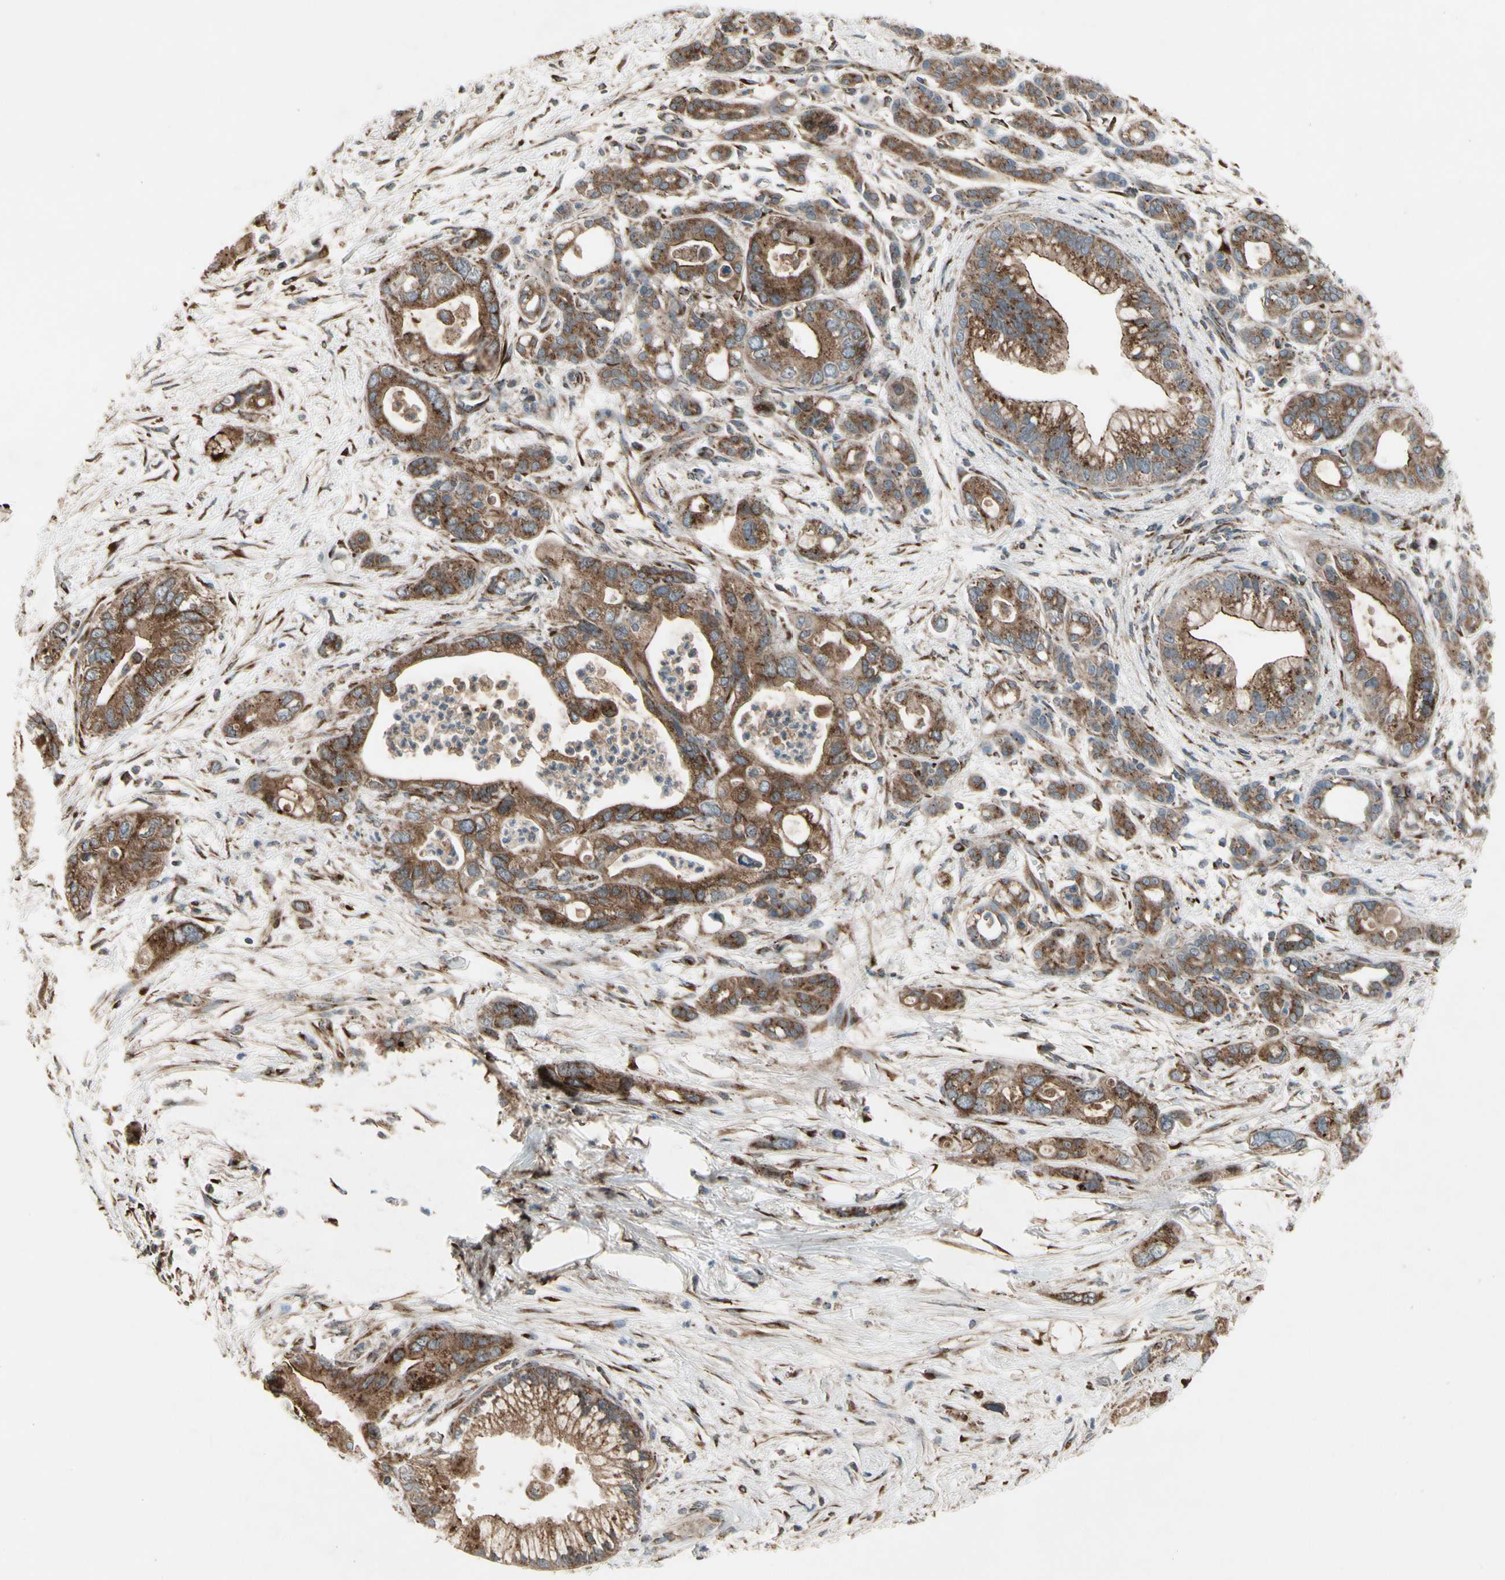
{"staining": {"intensity": "strong", "quantity": ">75%", "location": "cytoplasmic/membranous"}, "tissue": "pancreatic cancer", "cell_type": "Tumor cells", "image_type": "cancer", "snomed": [{"axis": "morphology", "description": "Adenocarcinoma, NOS"}, {"axis": "topography", "description": "Pancreas"}], "caption": "IHC staining of pancreatic cancer, which reveals high levels of strong cytoplasmic/membranous staining in approximately >75% of tumor cells indicating strong cytoplasmic/membranous protein staining. The staining was performed using DAB (brown) for protein detection and nuclei were counterstained in hematoxylin (blue).", "gene": "SLC39A9", "patient": {"sex": "male", "age": 70}}